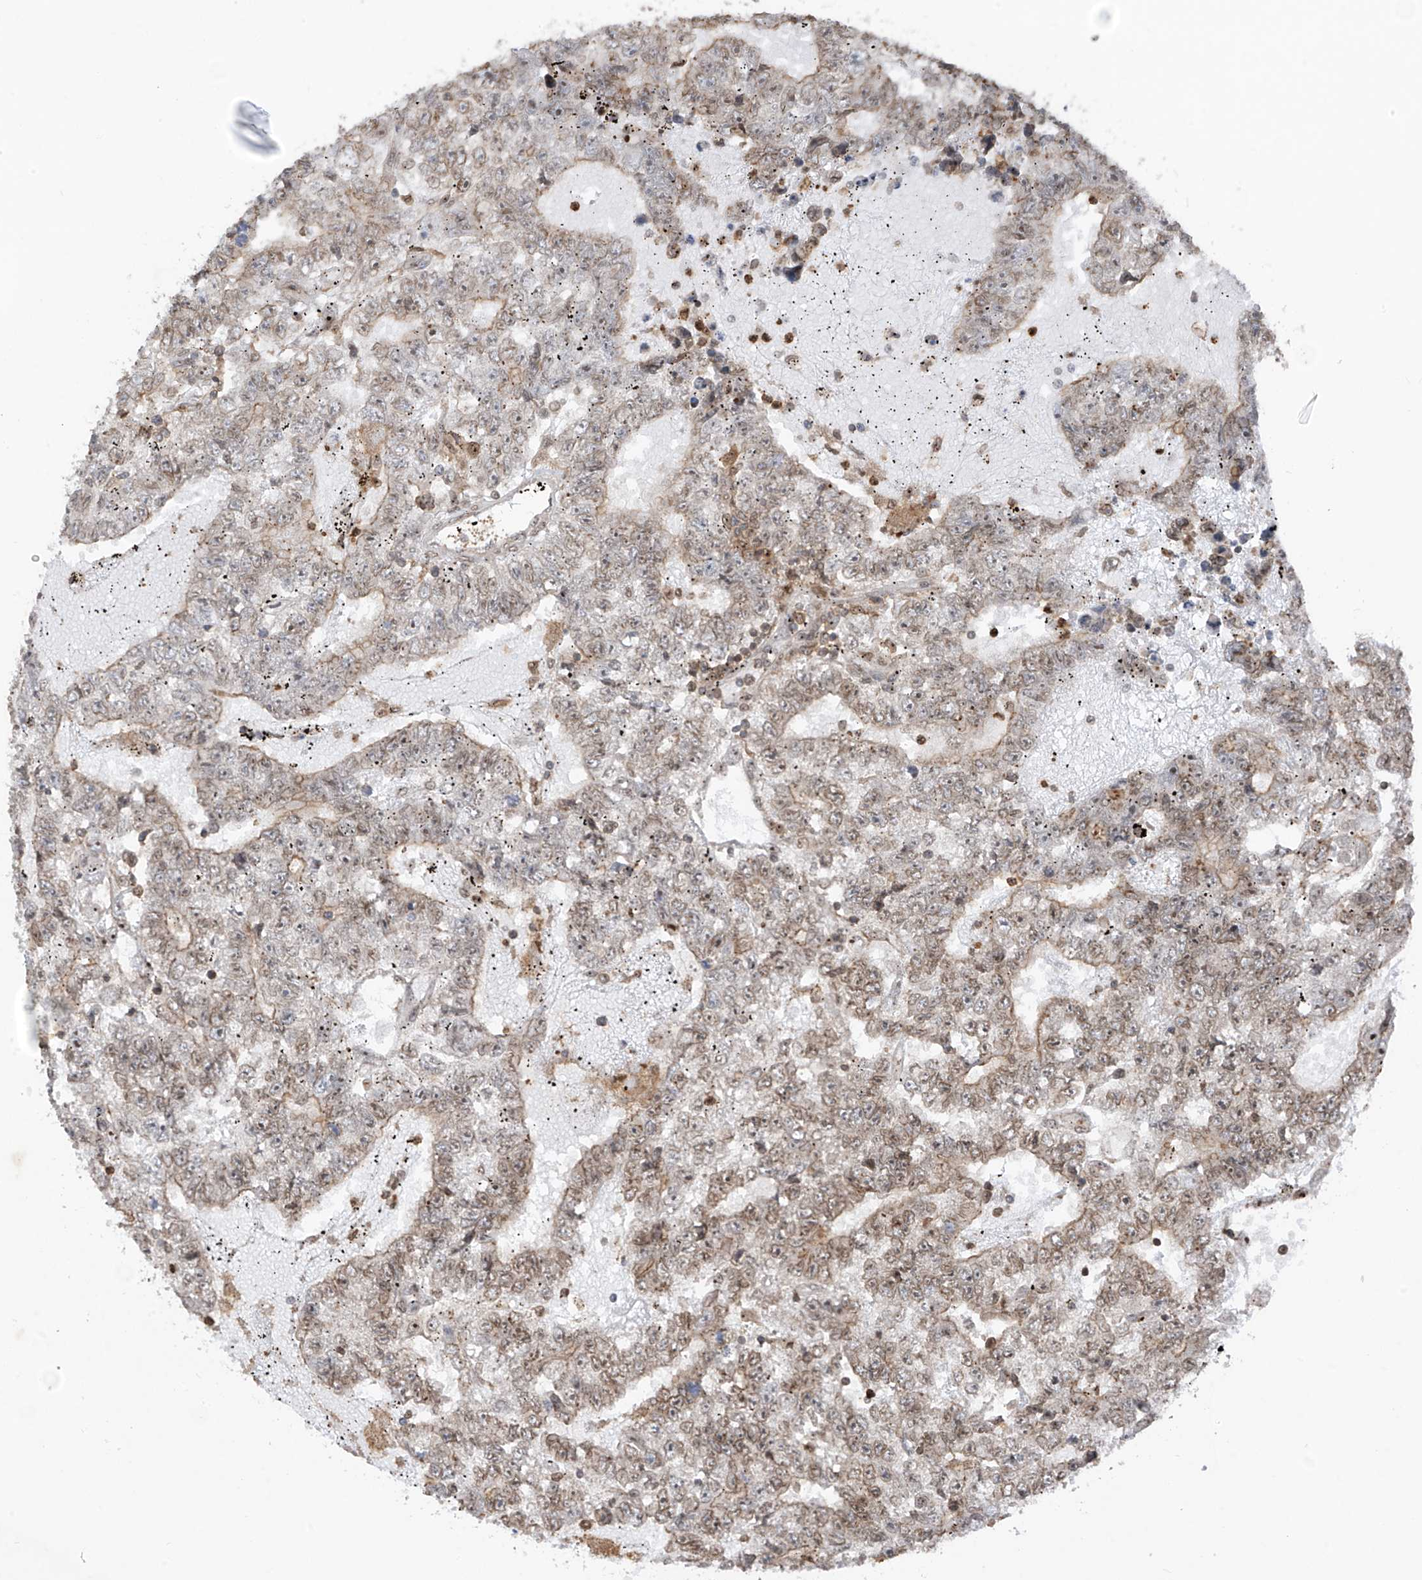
{"staining": {"intensity": "weak", "quantity": "25%-75%", "location": "cytoplasmic/membranous,nuclear"}, "tissue": "testis cancer", "cell_type": "Tumor cells", "image_type": "cancer", "snomed": [{"axis": "morphology", "description": "Carcinoma, Embryonal, NOS"}, {"axis": "topography", "description": "Testis"}], "caption": "Protein expression analysis of human testis embryonal carcinoma reveals weak cytoplasmic/membranous and nuclear positivity in approximately 25%-75% of tumor cells.", "gene": "REPIN1", "patient": {"sex": "male", "age": 25}}